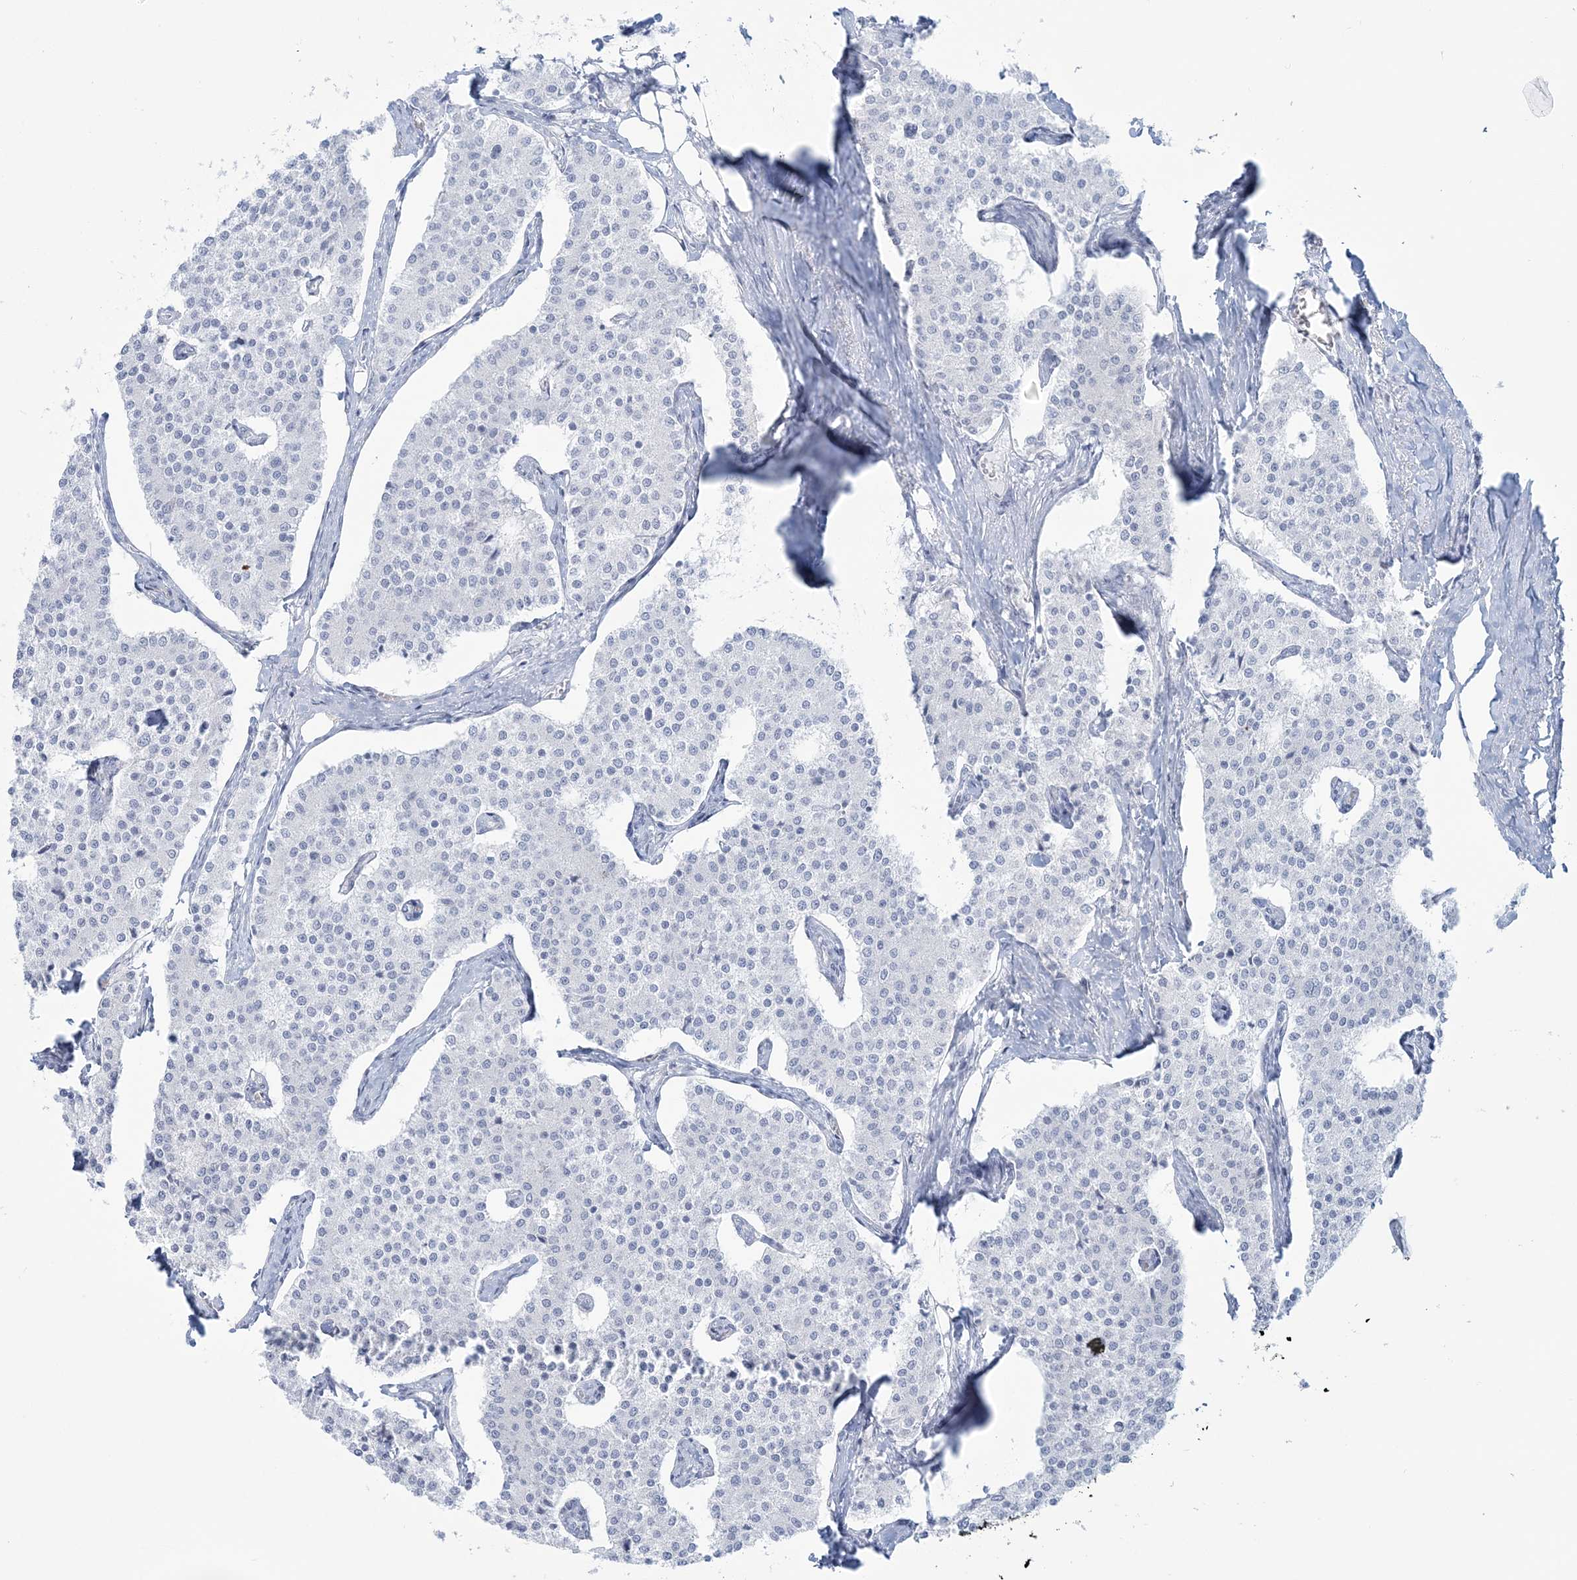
{"staining": {"intensity": "negative", "quantity": "none", "location": "none"}, "tissue": "carcinoid", "cell_type": "Tumor cells", "image_type": "cancer", "snomed": [{"axis": "morphology", "description": "Carcinoid, malignant, NOS"}, {"axis": "topography", "description": "Colon"}], "caption": "Immunohistochemistry of human malignant carcinoid shows no staining in tumor cells.", "gene": "ADGB", "patient": {"sex": "female", "age": 52}}